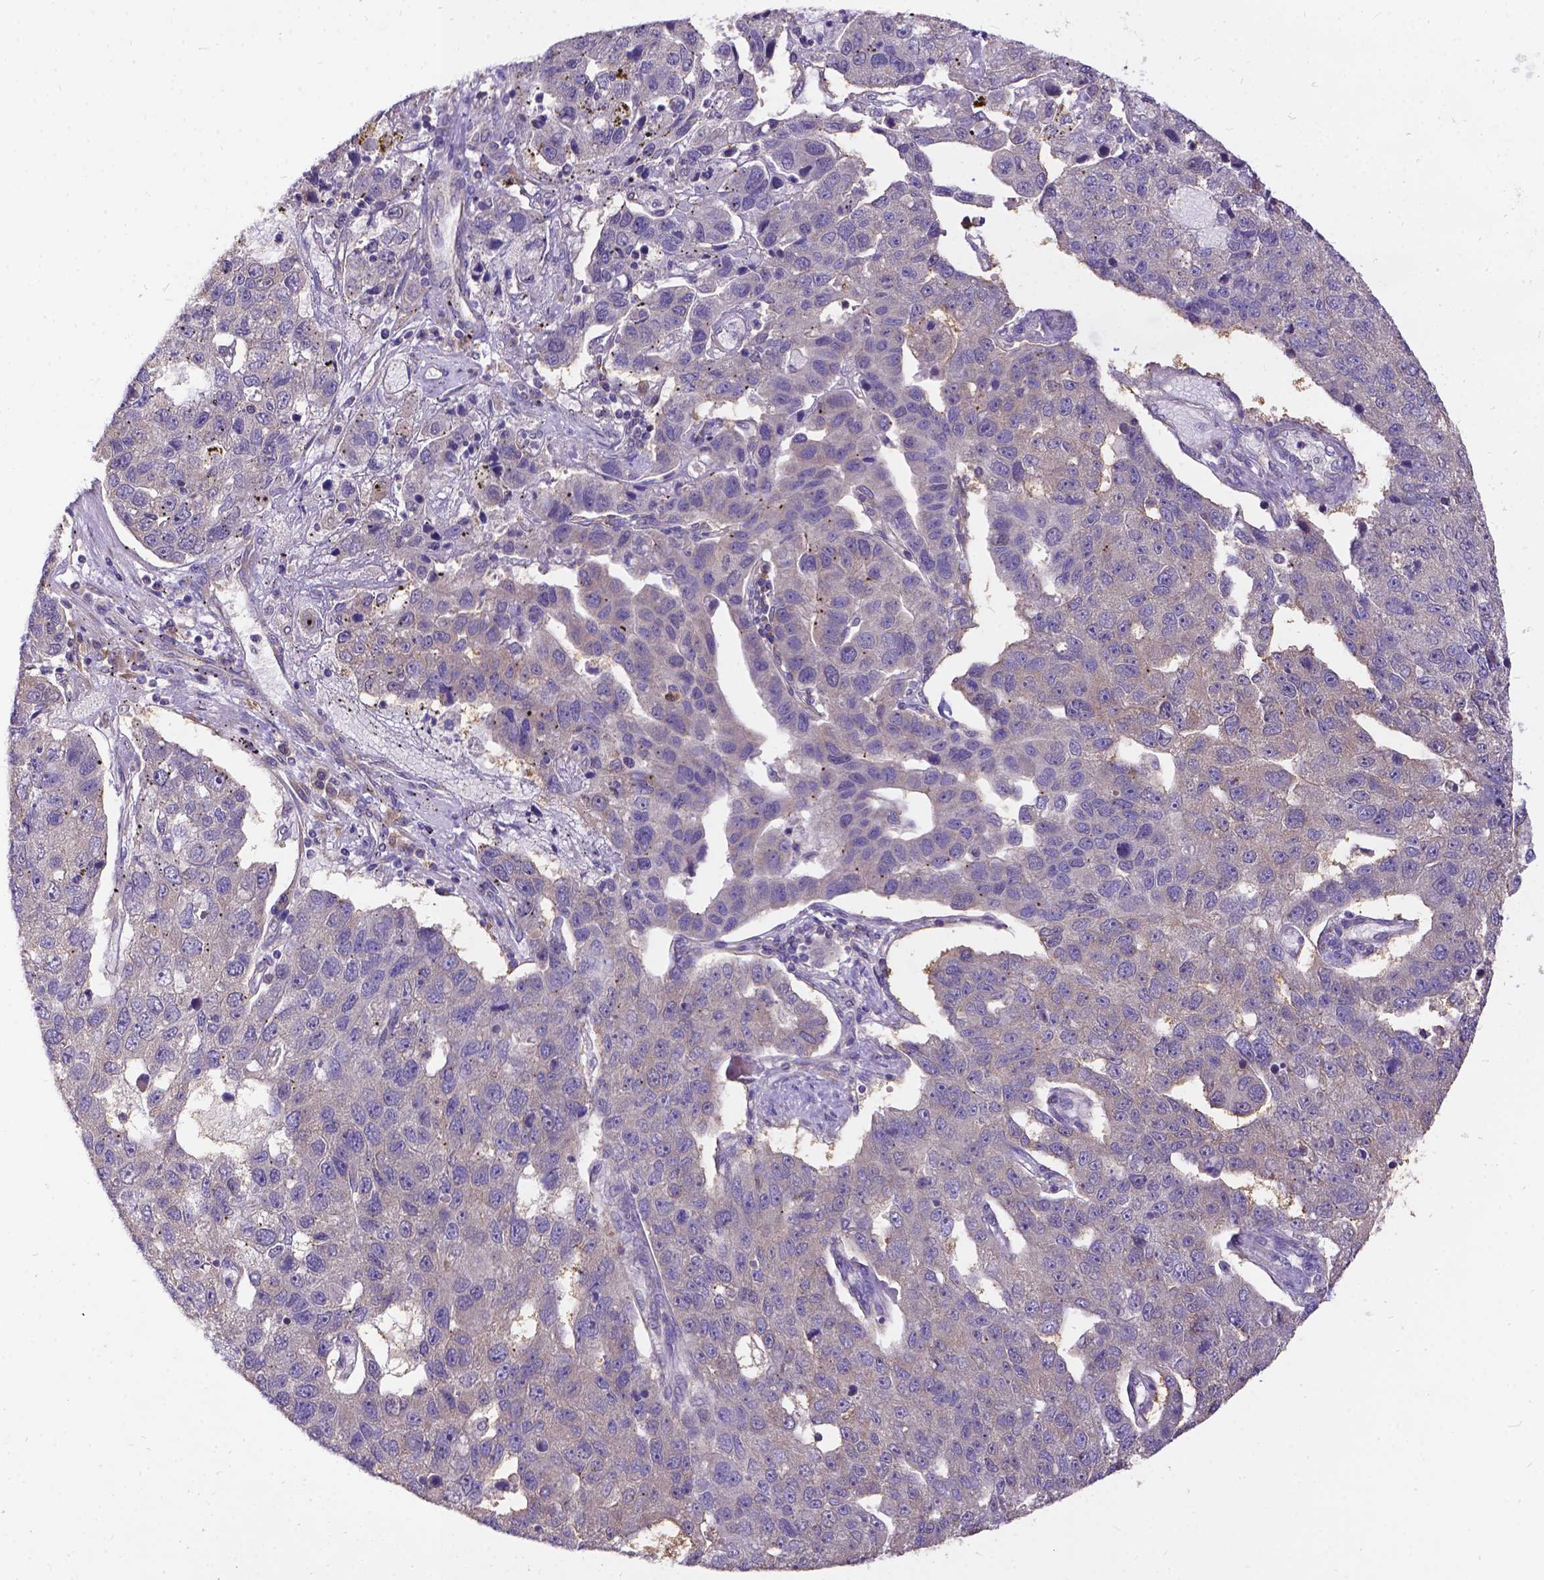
{"staining": {"intensity": "negative", "quantity": "none", "location": "none"}, "tissue": "pancreatic cancer", "cell_type": "Tumor cells", "image_type": "cancer", "snomed": [{"axis": "morphology", "description": "Adenocarcinoma, NOS"}, {"axis": "topography", "description": "Pancreas"}], "caption": "Human pancreatic cancer (adenocarcinoma) stained for a protein using IHC exhibits no positivity in tumor cells.", "gene": "DENND6A", "patient": {"sex": "female", "age": 61}}